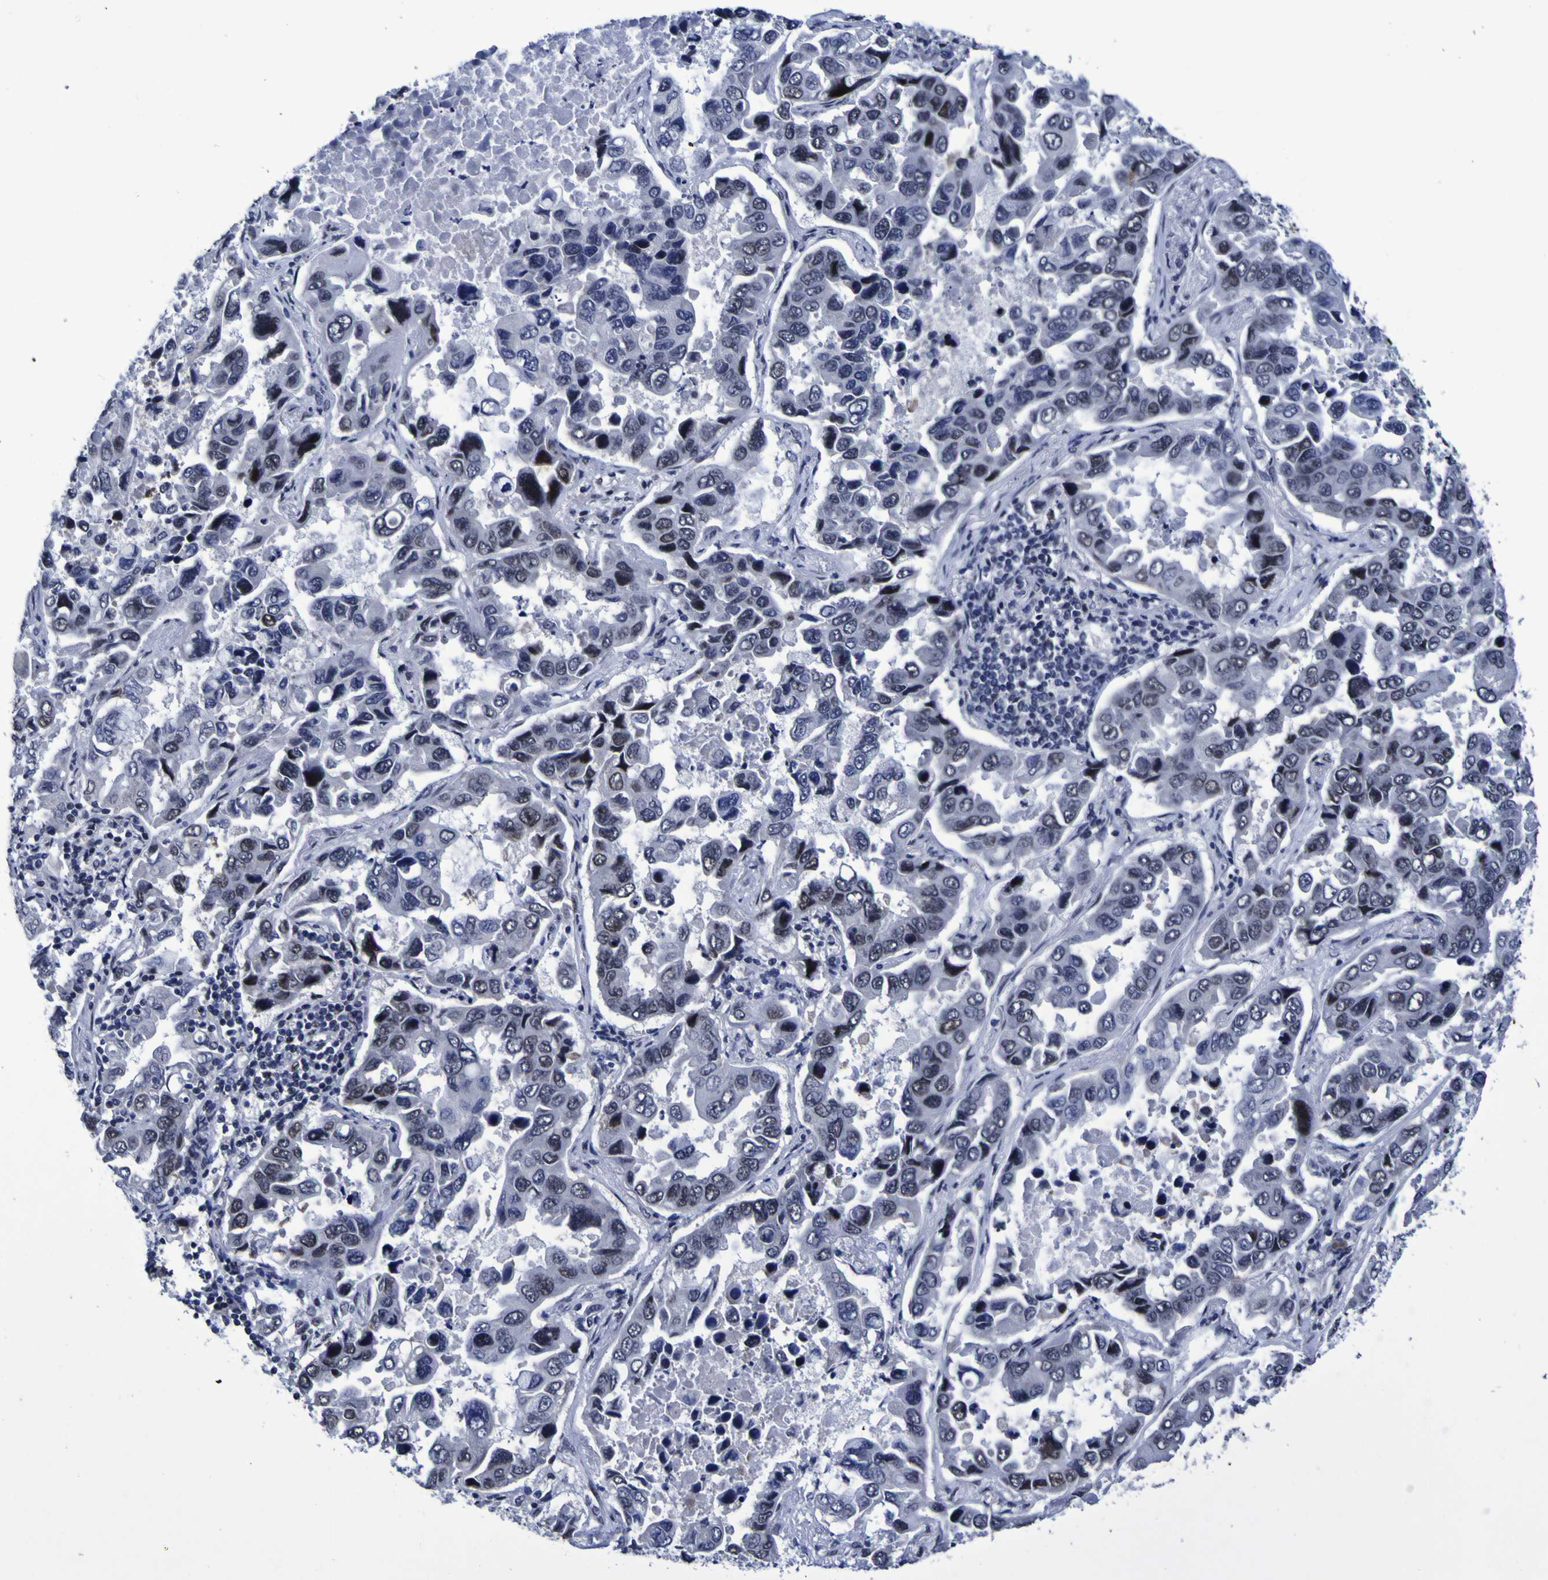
{"staining": {"intensity": "strong", "quantity": "<25%", "location": "nuclear"}, "tissue": "lung cancer", "cell_type": "Tumor cells", "image_type": "cancer", "snomed": [{"axis": "morphology", "description": "Adenocarcinoma, NOS"}, {"axis": "topography", "description": "Lung"}], "caption": "The micrograph displays a brown stain indicating the presence of a protein in the nuclear of tumor cells in lung cancer.", "gene": "MBD3", "patient": {"sex": "male", "age": 64}}